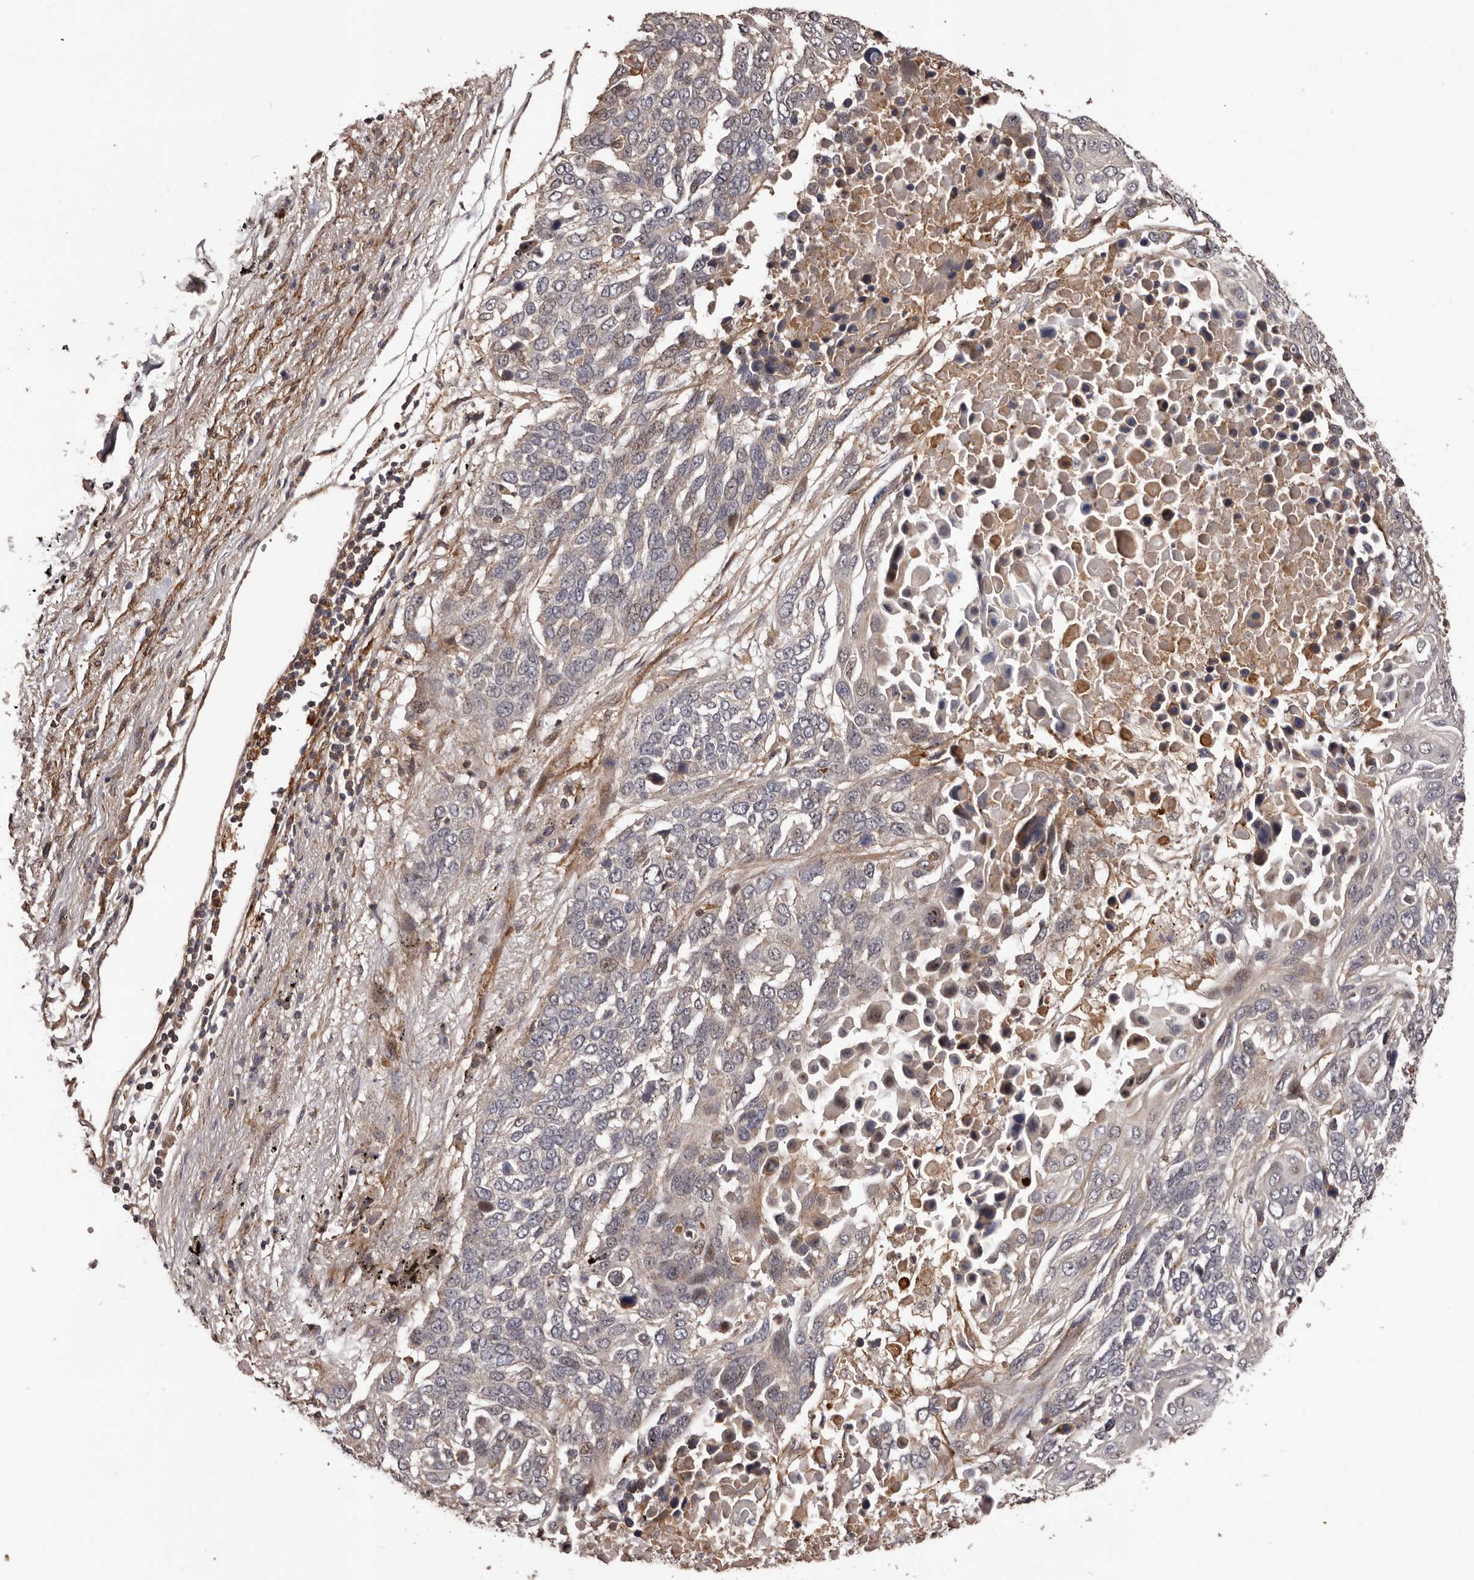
{"staining": {"intensity": "negative", "quantity": "none", "location": "none"}, "tissue": "lung cancer", "cell_type": "Tumor cells", "image_type": "cancer", "snomed": [{"axis": "morphology", "description": "Squamous cell carcinoma, NOS"}, {"axis": "topography", "description": "Lung"}], "caption": "Tumor cells are negative for protein expression in human lung squamous cell carcinoma.", "gene": "GTPBP1", "patient": {"sex": "male", "age": 66}}